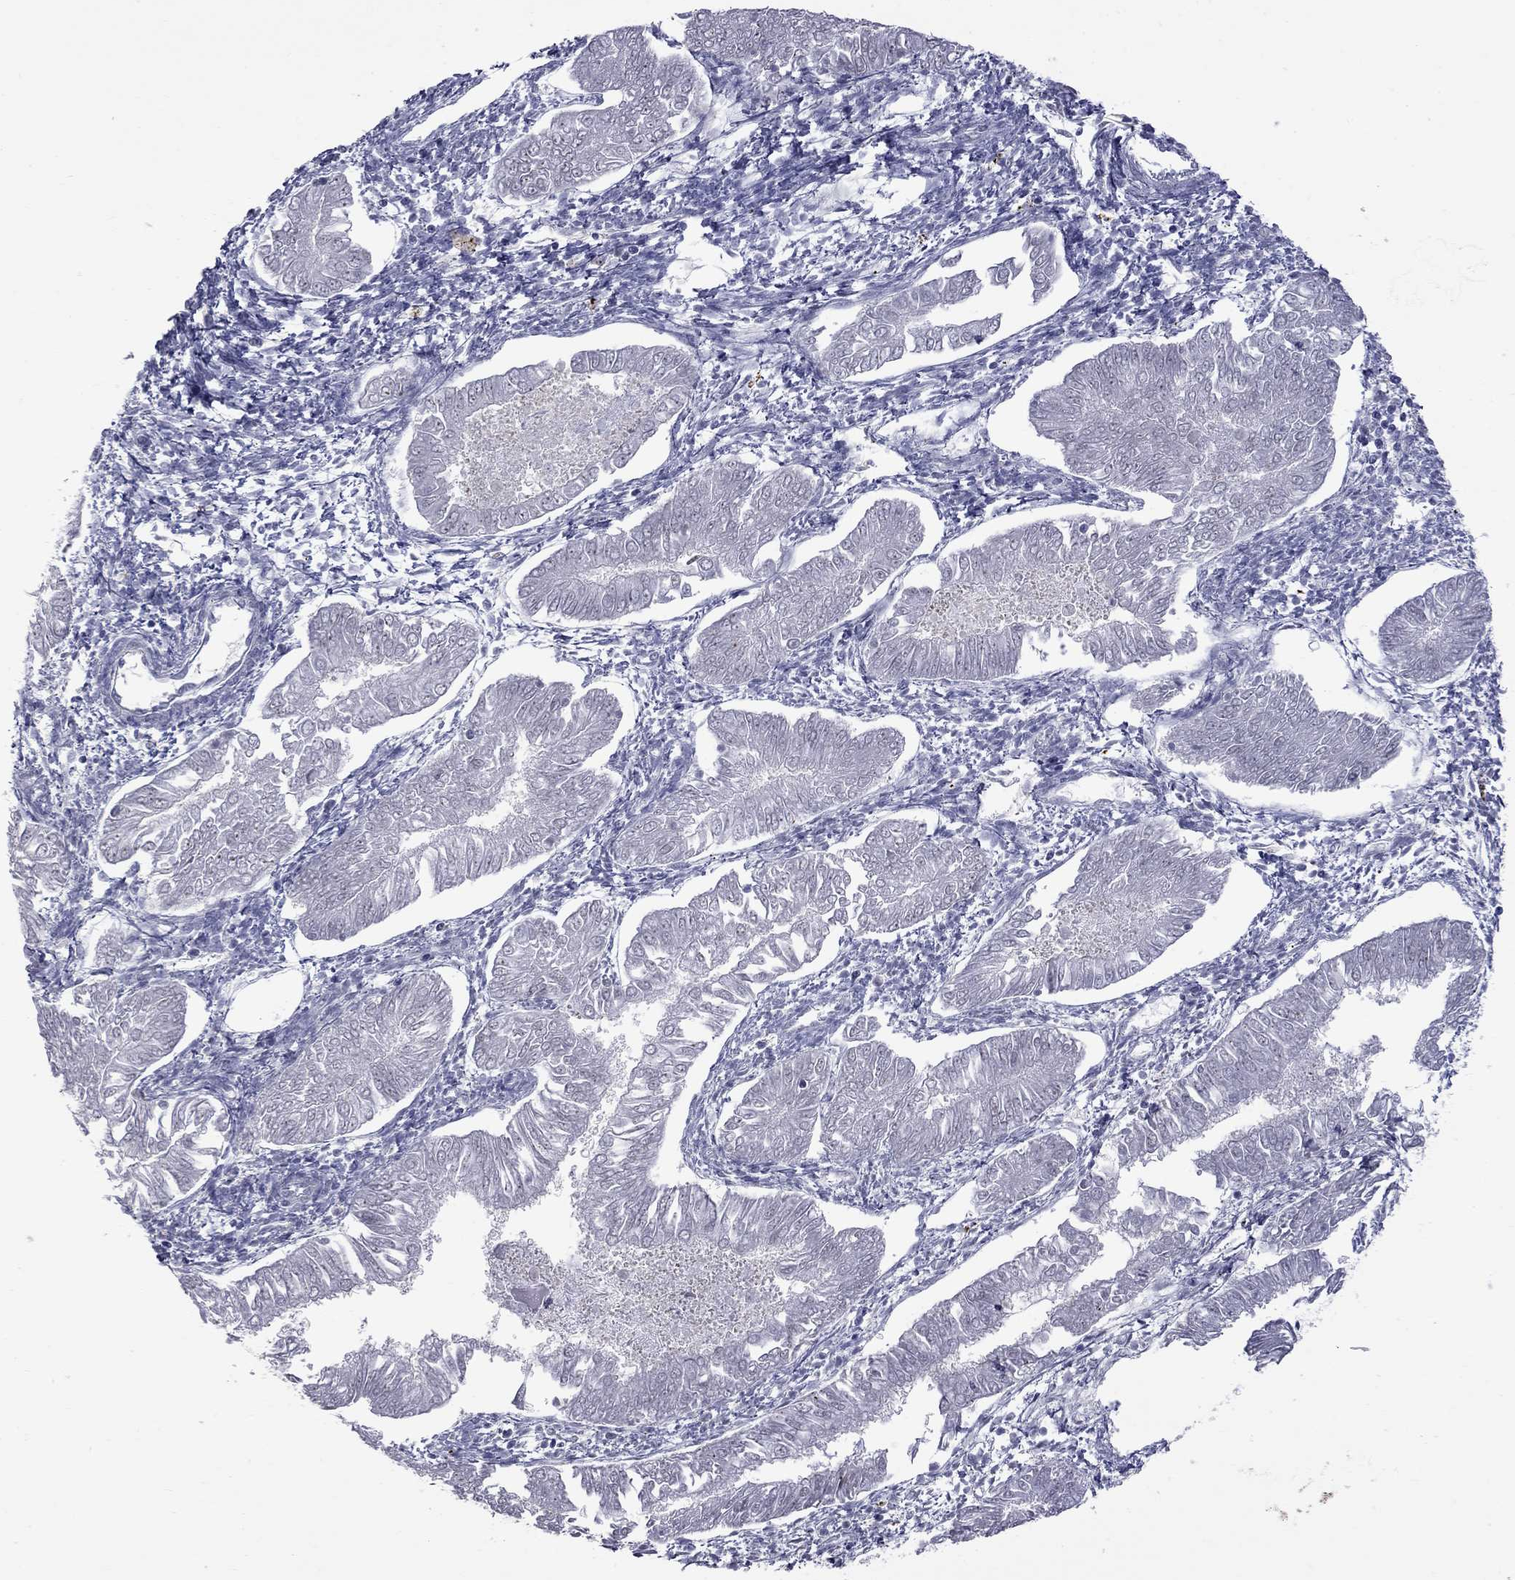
{"staining": {"intensity": "negative", "quantity": "none", "location": "none"}, "tissue": "endometrial cancer", "cell_type": "Tumor cells", "image_type": "cancer", "snomed": [{"axis": "morphology", "description": "Adenocarcinoma, NOS"}, {"axis": "topography", "description": "Endometrium"}], "caption": "Tumor cells are negative for protein expression in human endometrial cancer (adenocarcinoma). The staining is performed using DAB brown chromogen with nuclei counter-stained in using hematoxylin.", "gene": "GSG1L", "patient": {"sex": "female", "age": 53}}